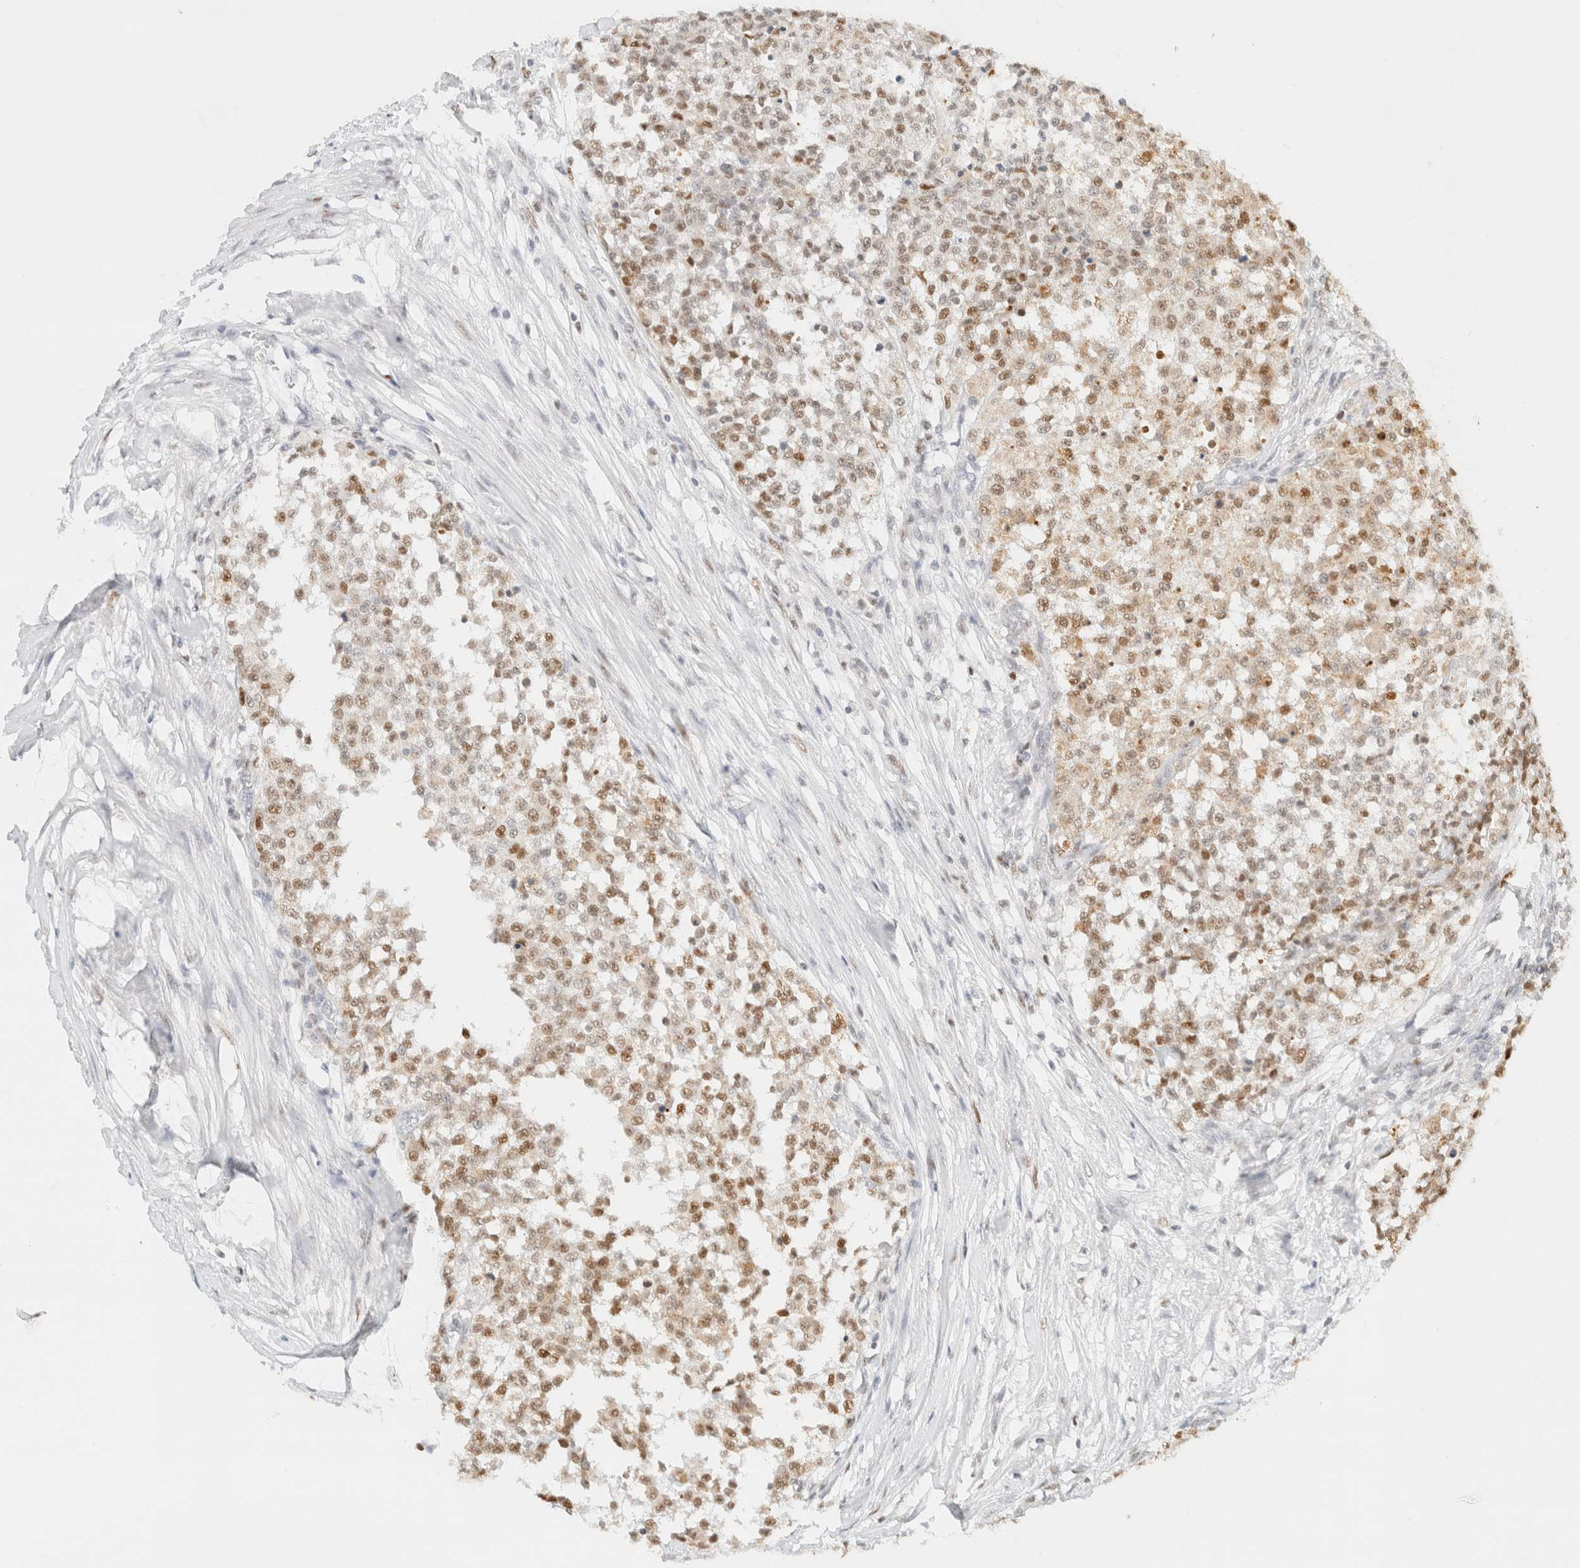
{"staining": {"intensity": "weak", "quantity": ">75%", "location": "nuclear"}, "tissue": "testis cancer", "cell_type": "Tumor cells", "image_type": "cancer", "snomed": [{"axis": "morphology", "description": "Seminoma, NOS"}, {"axis": "topography", "description": "Testis"}], "caption": "Immunohistochemical staining of human testis cancer exhibits weak nuclear protein positivity in about >75% of tumor cells. Using DAB (3,3'-diaminobenzidine) (brown) and hematoxylin (blue) stains, captured at high magnification using brightfield microscopy.", "gene": "DDB2", "patient": {"sex": "male", "age": 59}}